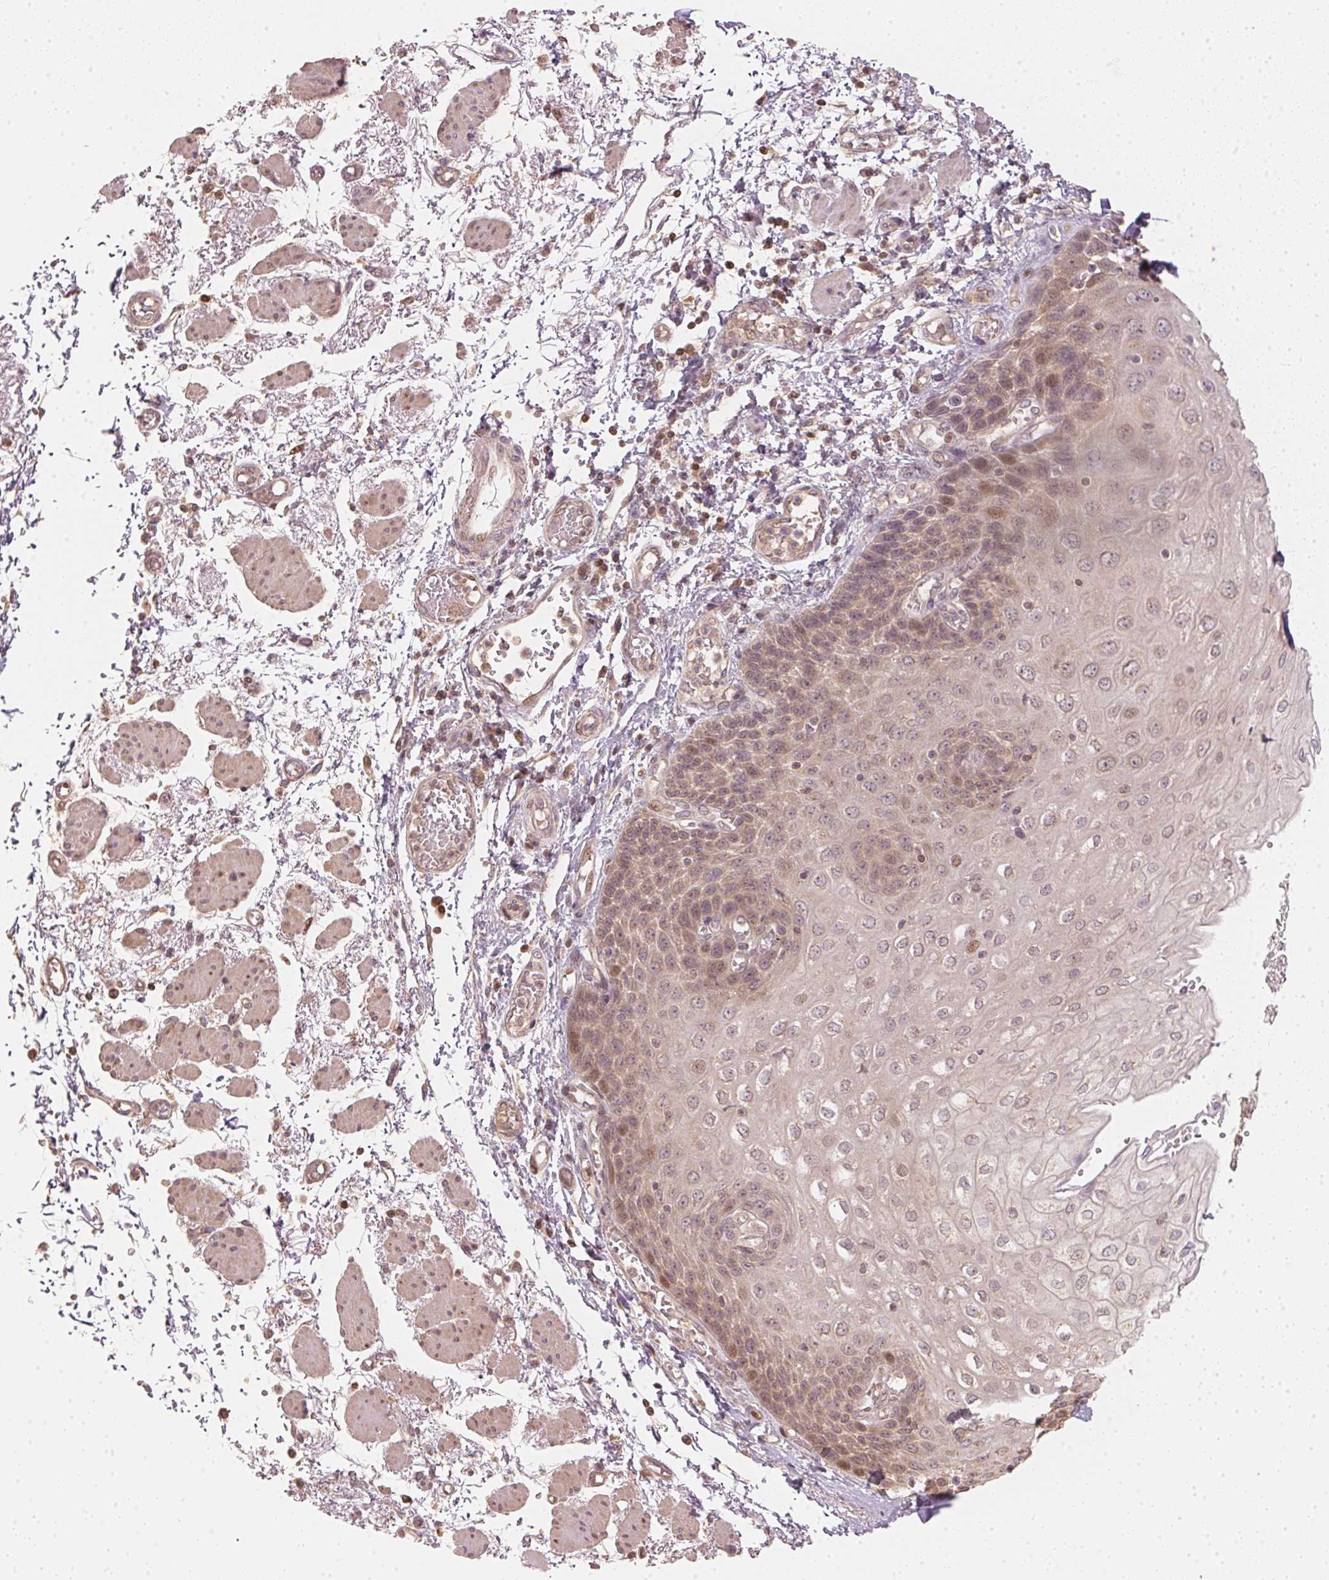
{"staining": {"intensity": "weak", "quantity": ">75%", "location": "cytoplasmic/membranous,nuclear"}, "tissue": "esophagus", "cell_type": "Squamous epithelial cells", "image_type": "normal", "snomed": [{"axis": "morphology", "description": "Normal tissue, NOS"}, {"axis": "morphology", "description": "Adenocarcinoma, NOS"}, {"axis": "topography", "description": "Esophagus"}], "caption": "Protein staining of normal esophagus reveals weak cytoplasmic/membranous,nuclear expression in about >75% of squamous epithelial cells. The staining was performed using DAB to visualize the protein expression in brown, while the nuclei were stained in blue with hematoxylin (Magnification: 20x).", "gene": "UBE2L3", "patient": {"sex": "male", "age": 81}}